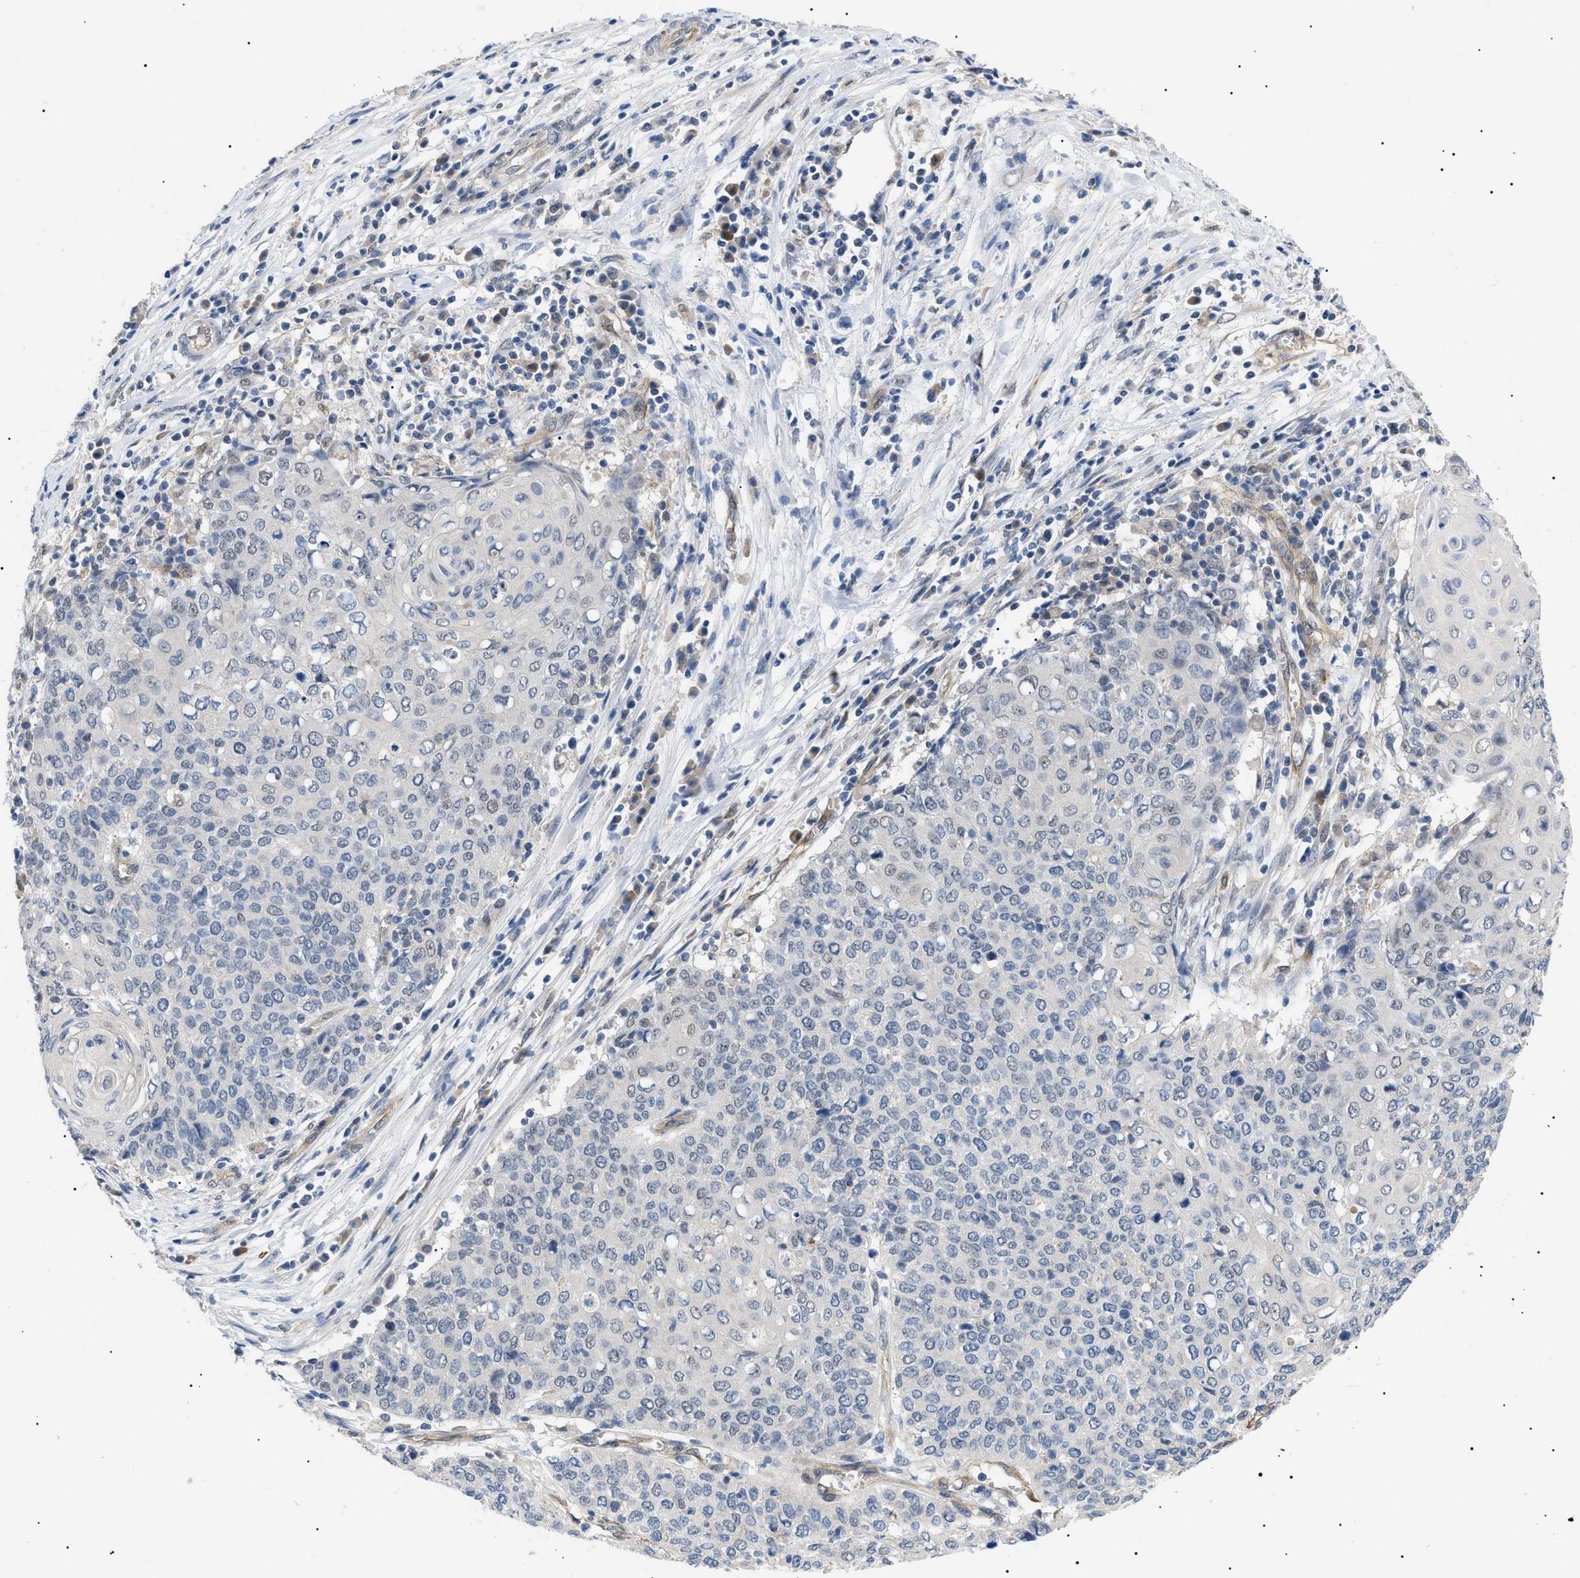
{"staining": {"intensity": "weak", "quantity": "<25%", "location": "nuclear"}, "tissue": "cervical cancer", "cell_type": "Tumor cells", "image_type": "cancer", "snomed": [{"axis": "morphology", "description": "Squamous cell carcinoma, NOS"}, {"axis": "topography", "description": "Cervix"}], "caption": "High magnification brightfield microscopy of squamous cell carcinoma (cervical) stained with DAB (brown) and counterstained with hematoxylin (blue): tumor cells show no significant positivity.", "gene": "CRCP", "patient": {"sex": "female", "age": 39}}